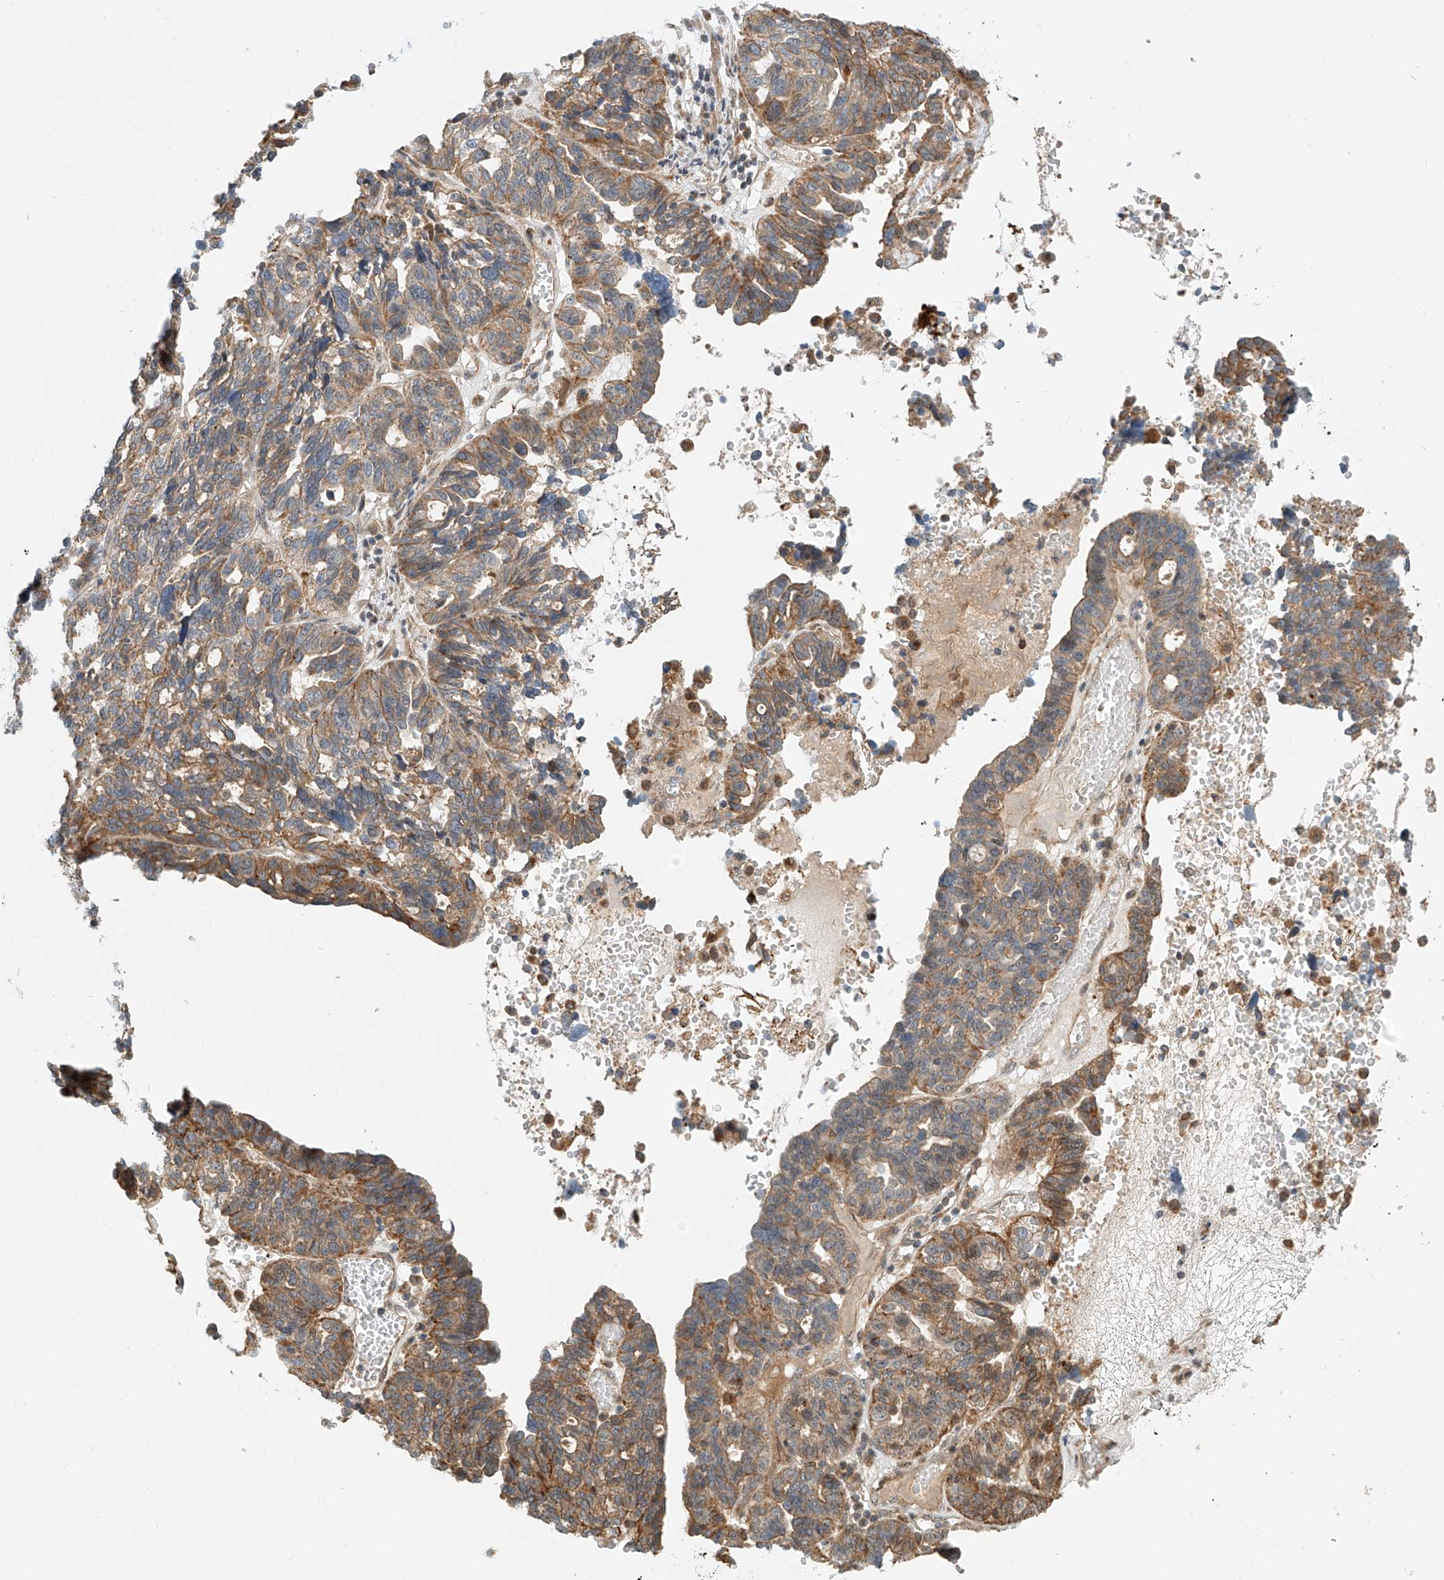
{"staining": {"intensity": "moderate", "quantity": ">75%", "location": "cytoplasmic/membranous"}, "tissue": "ovarian cancer", "cell_type": "Tumor cells", "image_type": "cancer", "snomed": [{"axis": "morphology", "description": "Cystadenocarcinoma, serous, NOS"}, {"axis": "topography", "description": "Ovary"}], "caption": "Moderate cytoplasmic/membranous positivity is identified in about >75% of tumor cells in ovarian cancer.", "gene": "CPAMD8", "patient": {"sex": "female", "age": 59}}